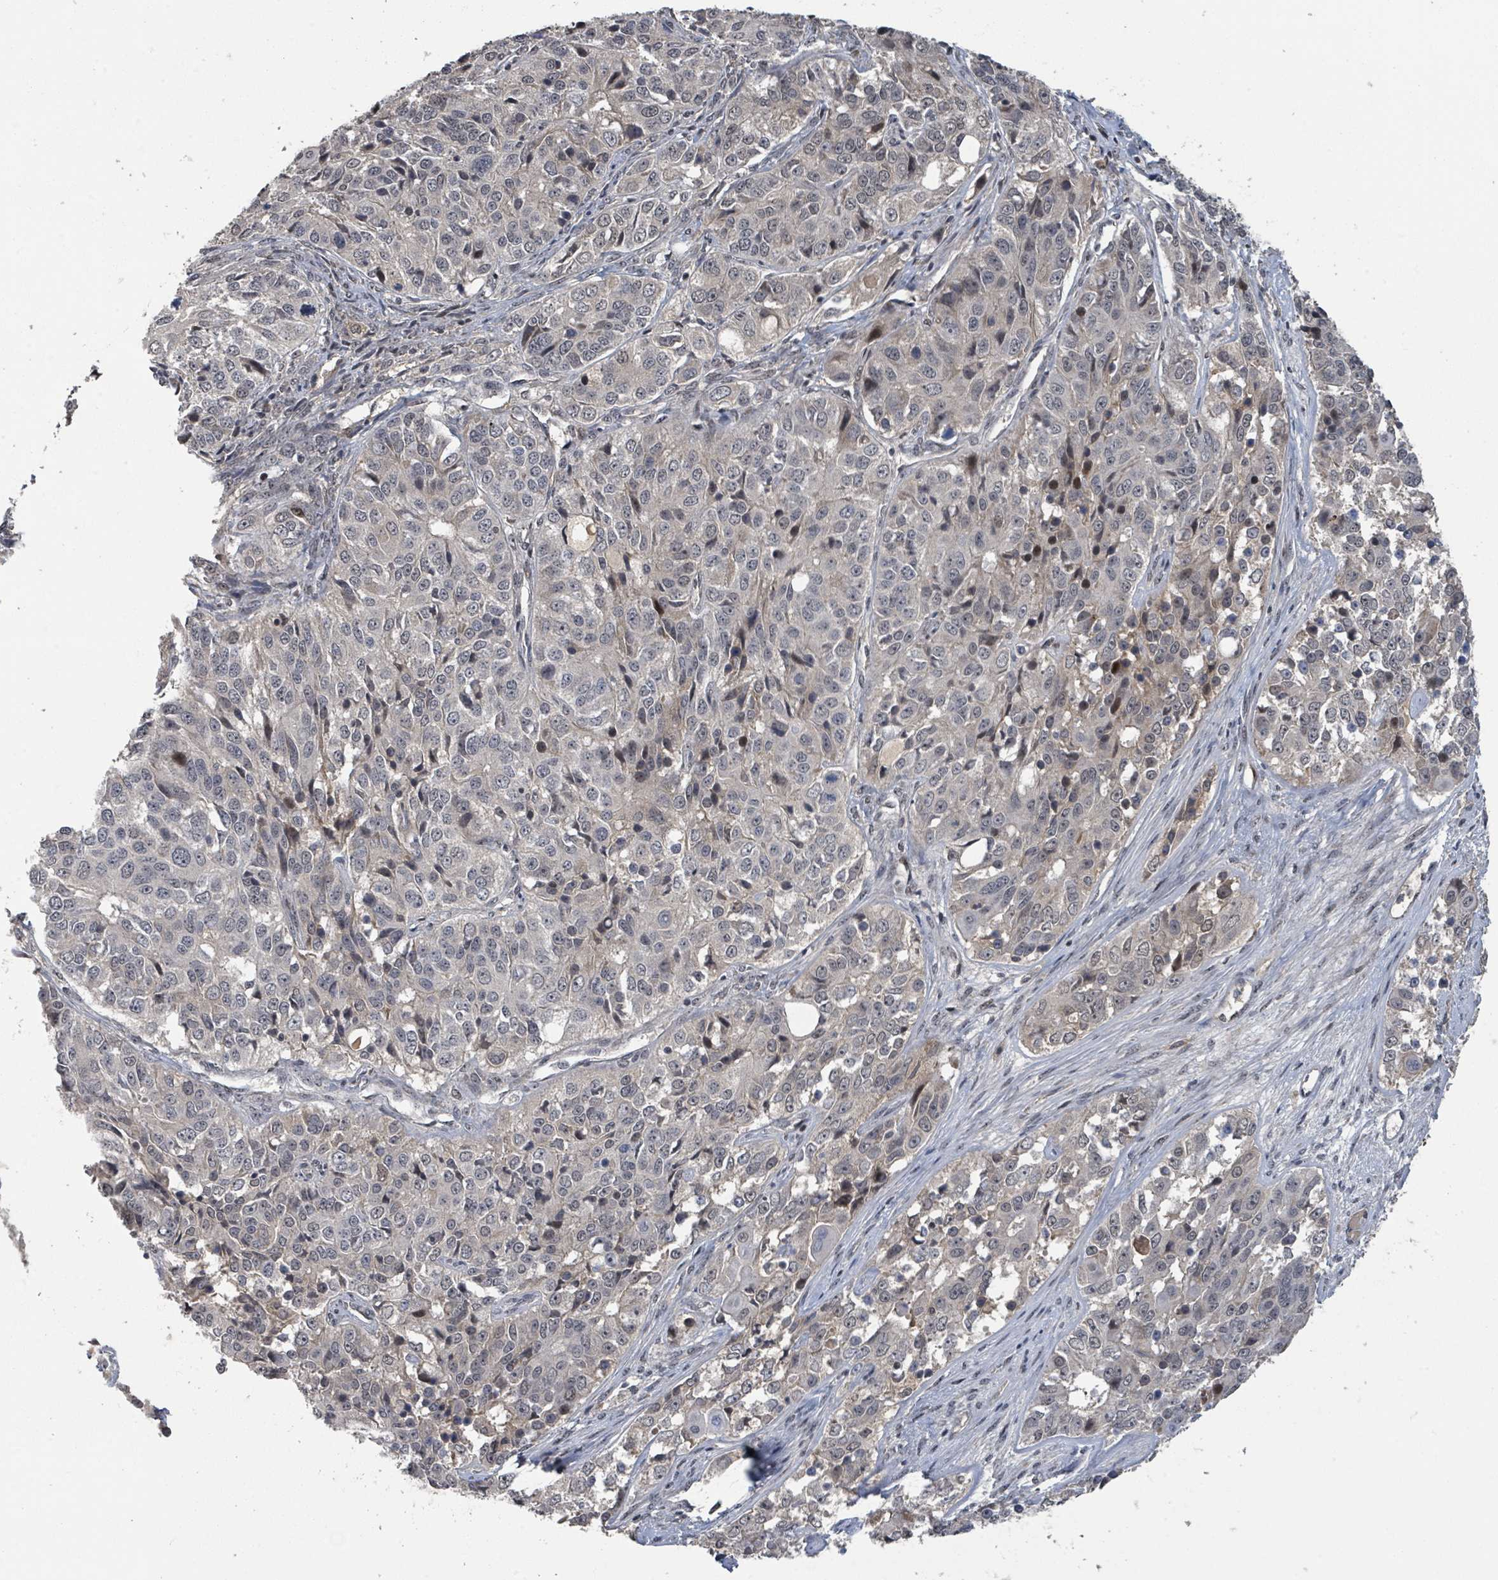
{"staining": {"intensity": "weak", "quantity": "<25%", "location": "nuclear"}, "tissue": "ovarian cancer", "cell_type": "Tumor cells", "image_type": "cancer", "snomed": [{"axis": "morphology", "description": "Carcinoma, endometroid"}, {"axis": "topography", "description": "Ovary"}], "caption": "Immunohistochemistry (IHC) histopathology image of neoplastic tissue: ovarian cancer stained with DAB demonstrates no significant protein staining in tumor cells. (IHC, brightfield microscopy, high magnification).", "gene": "ZBTB14", "patient": {"sex": "female", "age": 51}}